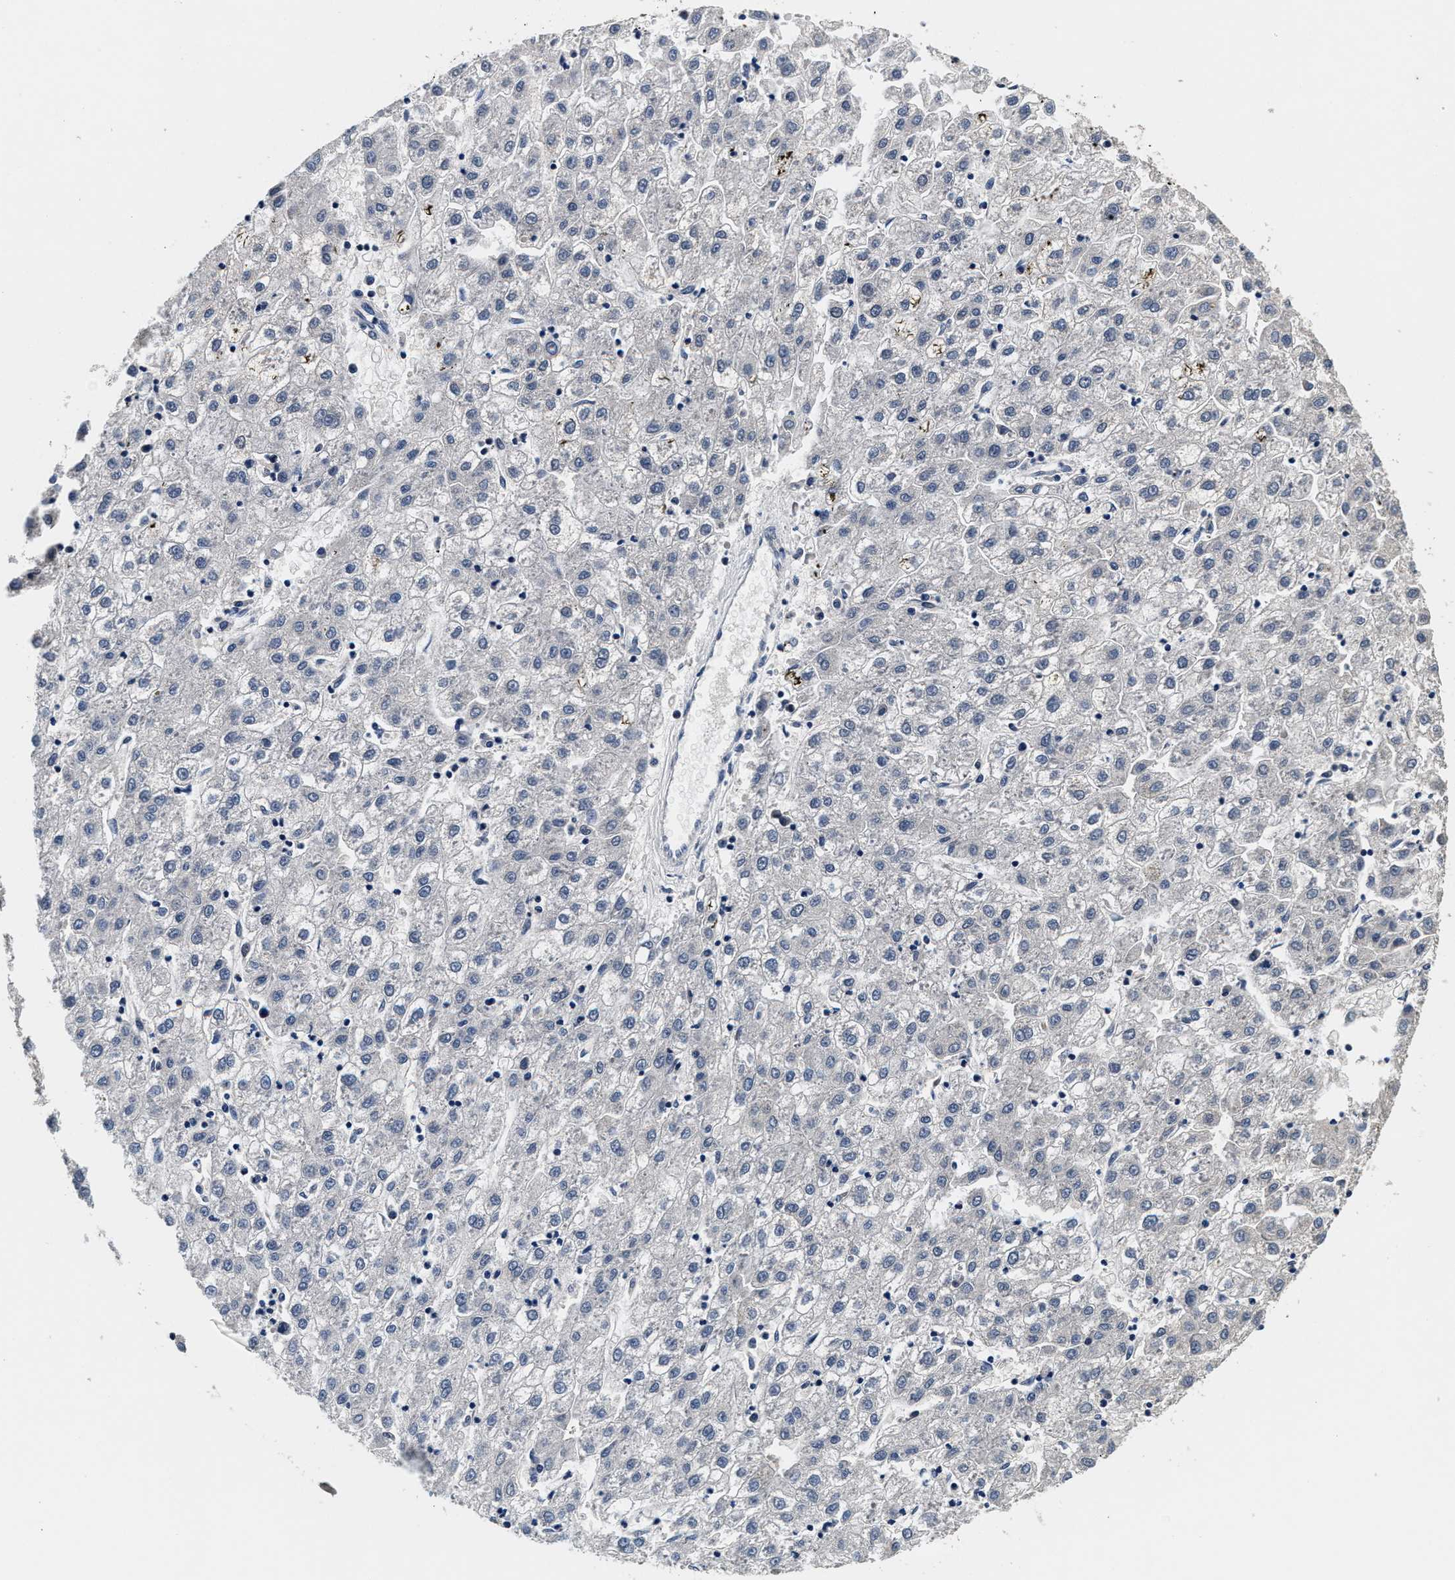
{"staining": {"intensity": "negative", "quantity": "none", "location": "none"}, "tissue": "liver cancer", "cell_type": "Tumor cells", "image_type": "cancer", "snomed": [{"axis": "morphology", "description": "Carcinoma, Hepatocellular, NOS"}, {"axis": "topography", "description": "Liver"}], "caption": "Immunohistochemical staining of human liver cancer (hepatocellular carcinoma) exhibits no significant positivity in tumor cells.", "gene": "PHPT1", "patient": {"sex": "male", "age": 72}}